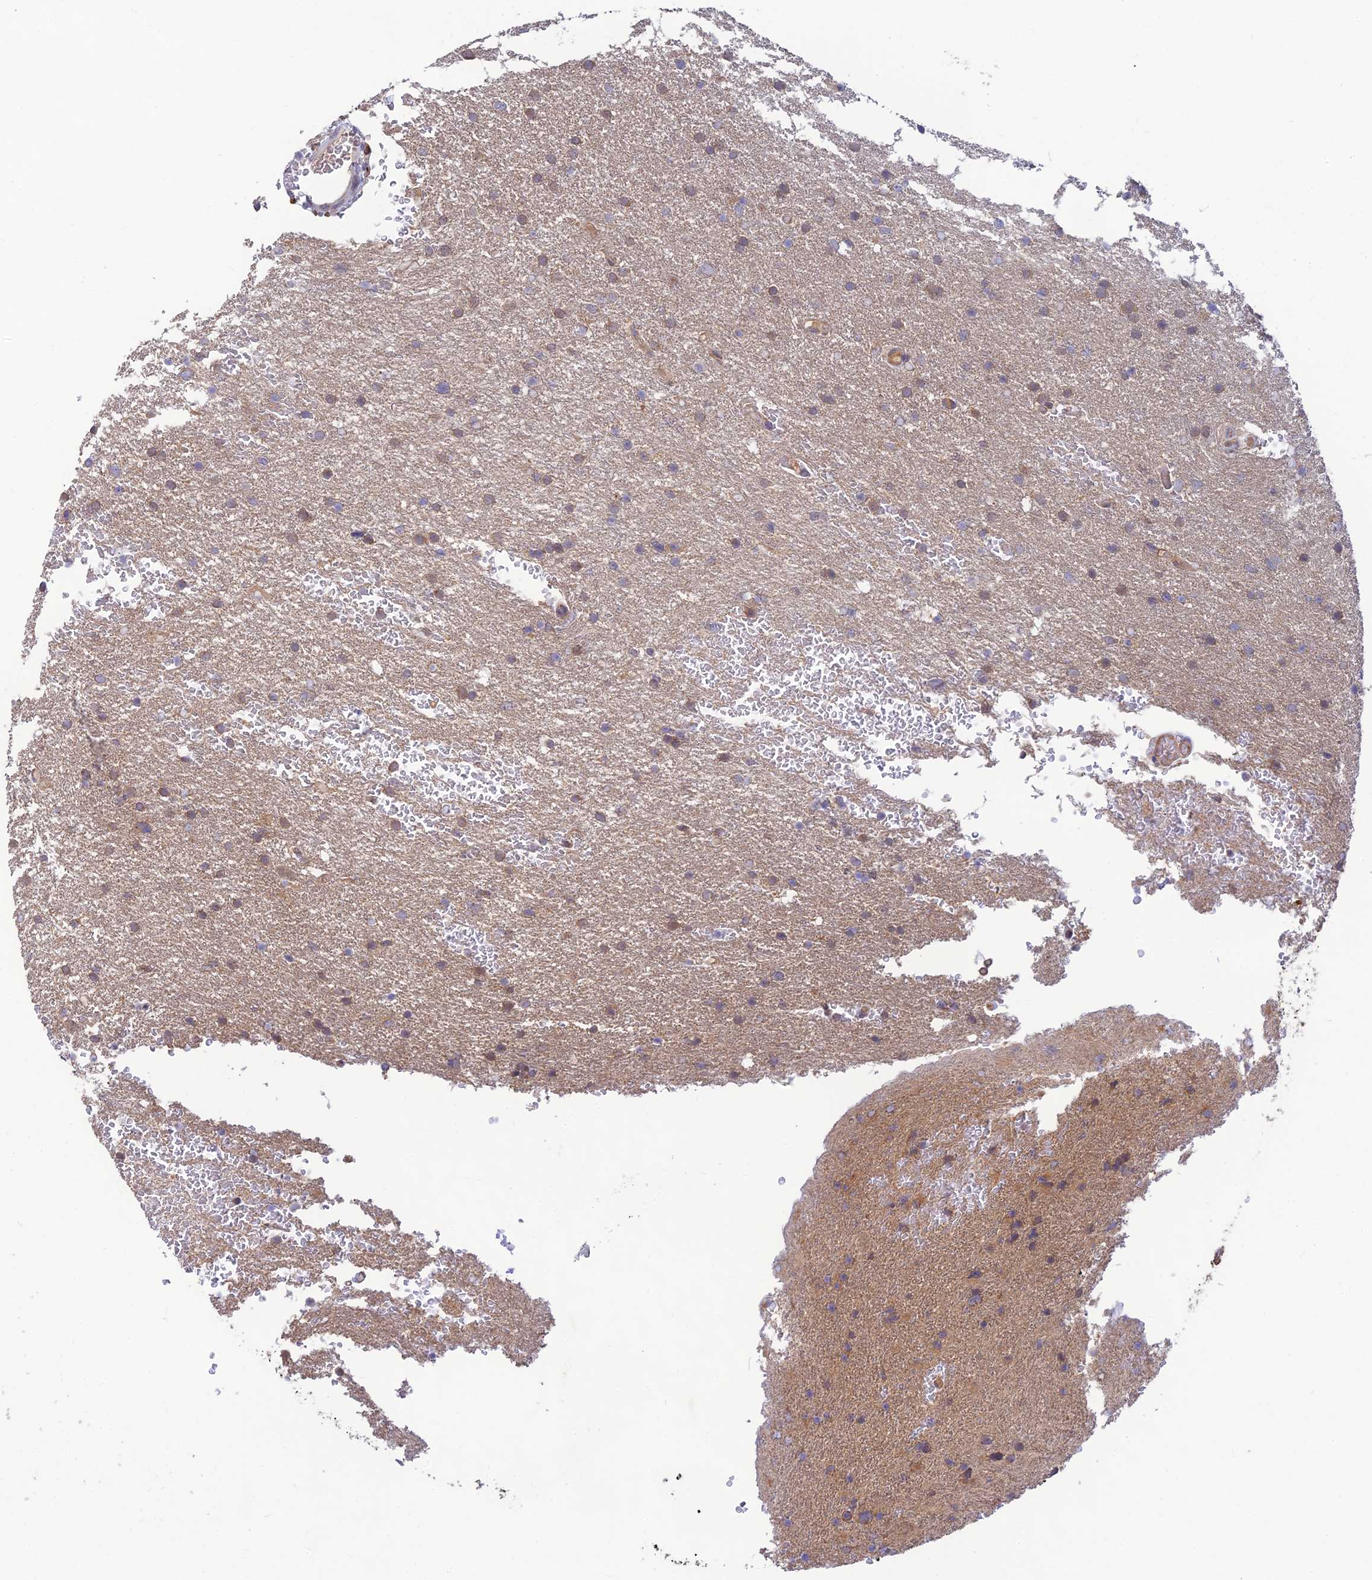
{"staining": {"intensity": "weak", "quantity": "25%-75%", "location": "cytoplasmic/membranous"}, "tissue": "glioma", "cell_type": "Tumor cells", "image_type": "cancer", "snomed": [{"axis": "morphology", "description": "Glioma, malignant, High grade"}, {"axis": "topography", "description": "Cerebral cortex"}], "caption": "Weak cytoplasmic/membranous expression for a protein is identified in about 25%-75% of tumor cells of malignant glioma (high-grade) using immunohistochemistry (IHC).", "gene": "MRNIP", "patient": {"sex": "female", "age": 36}}